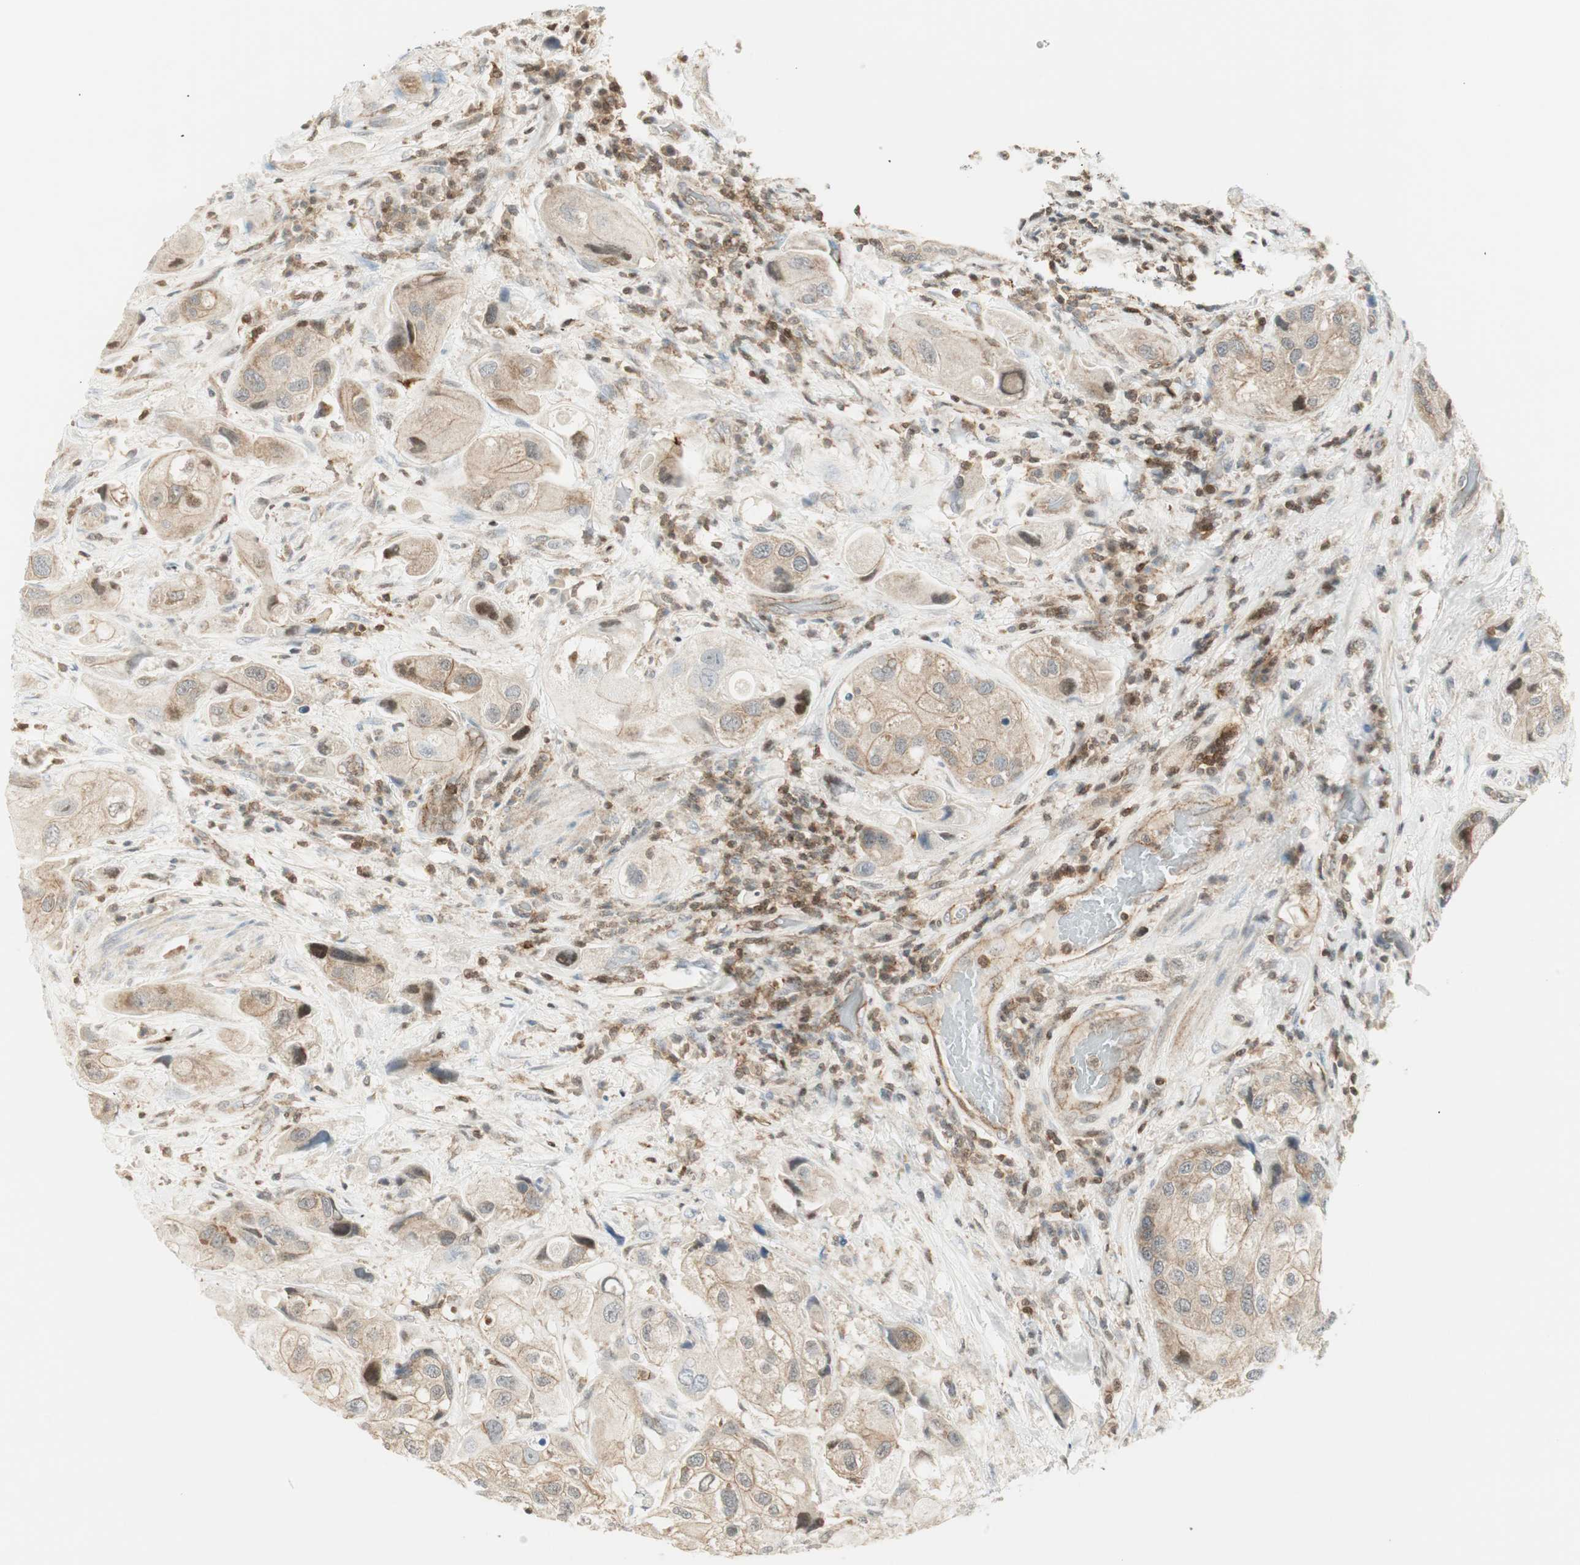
{"staining": {"intensity": "weak", "quantity": ">75%", "location": "cytoplasmic/membranous"}, "tissue": "urothelial cancer", "cell_type": "Tumor cells", "image_type": "cancer", "snomed": [{"axis": "morphology", "description": "Urothelial carcinoma, High grade"}, {"axis": "topography", "description": "Urinary bladder"}], "caption": "Tumor cells exhibit weak cytoplasmic/membranous staining in approximately >75% of cells in urothelial carcinoma (high-grade). (DAB (3,3'-diaminobenzidine) IHC with brightfield microscopy, high magnification).", "gene": "PPP1CA", "patient": {"sex": "female", "age": 64}}